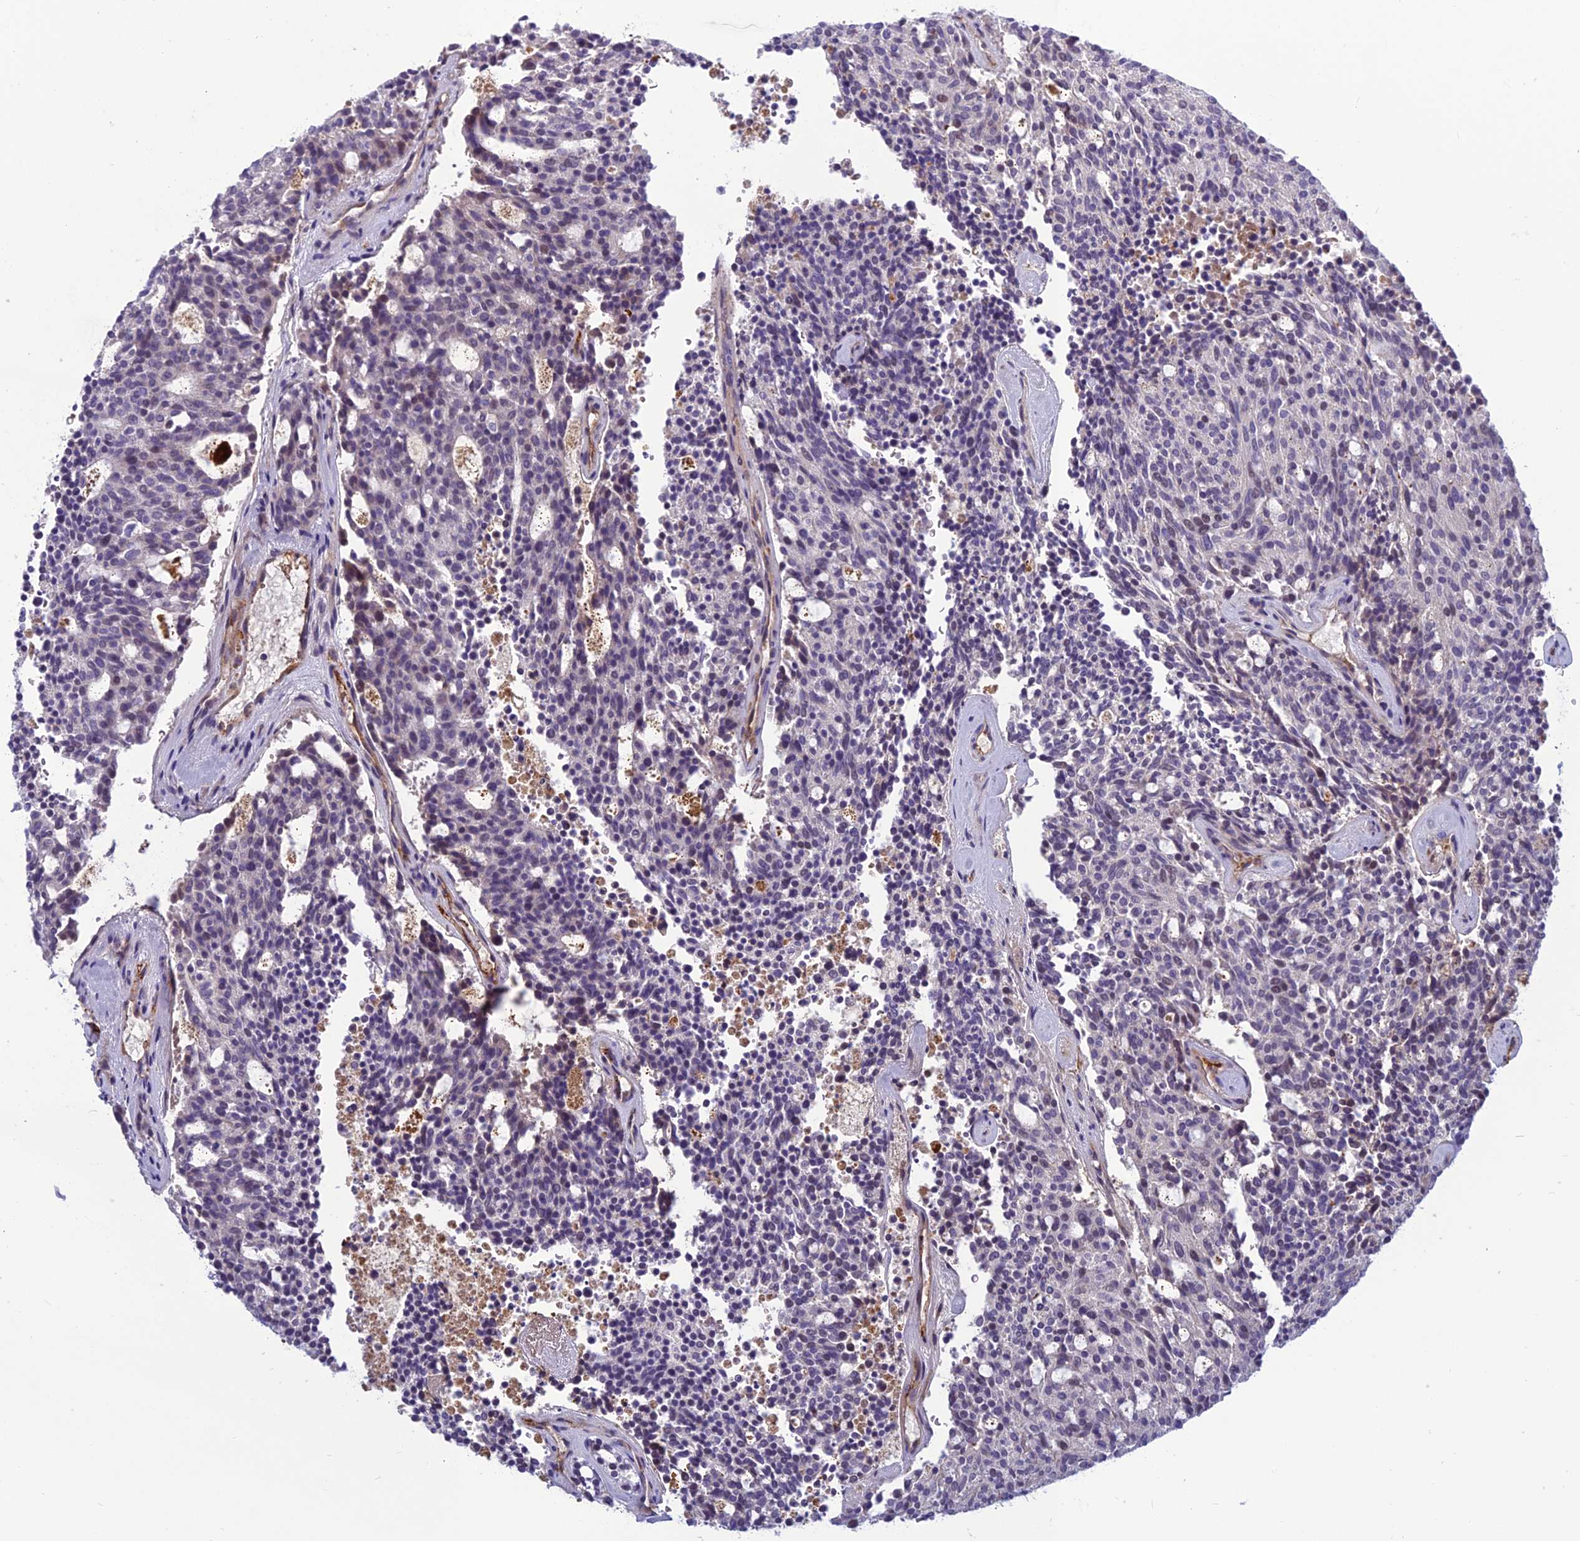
{"staining": {"intensity": "negative", "quantity": "none", "location": "none"}, "tissue": "carcinoid", "cell_type": "Tumor cells", "image_type": "cancer", "snomed": [{"axis": "morphology", "description": "Carcinoid, malignant, NOS"}, {"axis": "topography", "description": "Pancreas"}], "caption": "Image shows no protein staining in tumor cells of carcinoid (malignant) tissue.", "gene": "CLEC11A", "patient": {"sex": "female", "age": 54}}